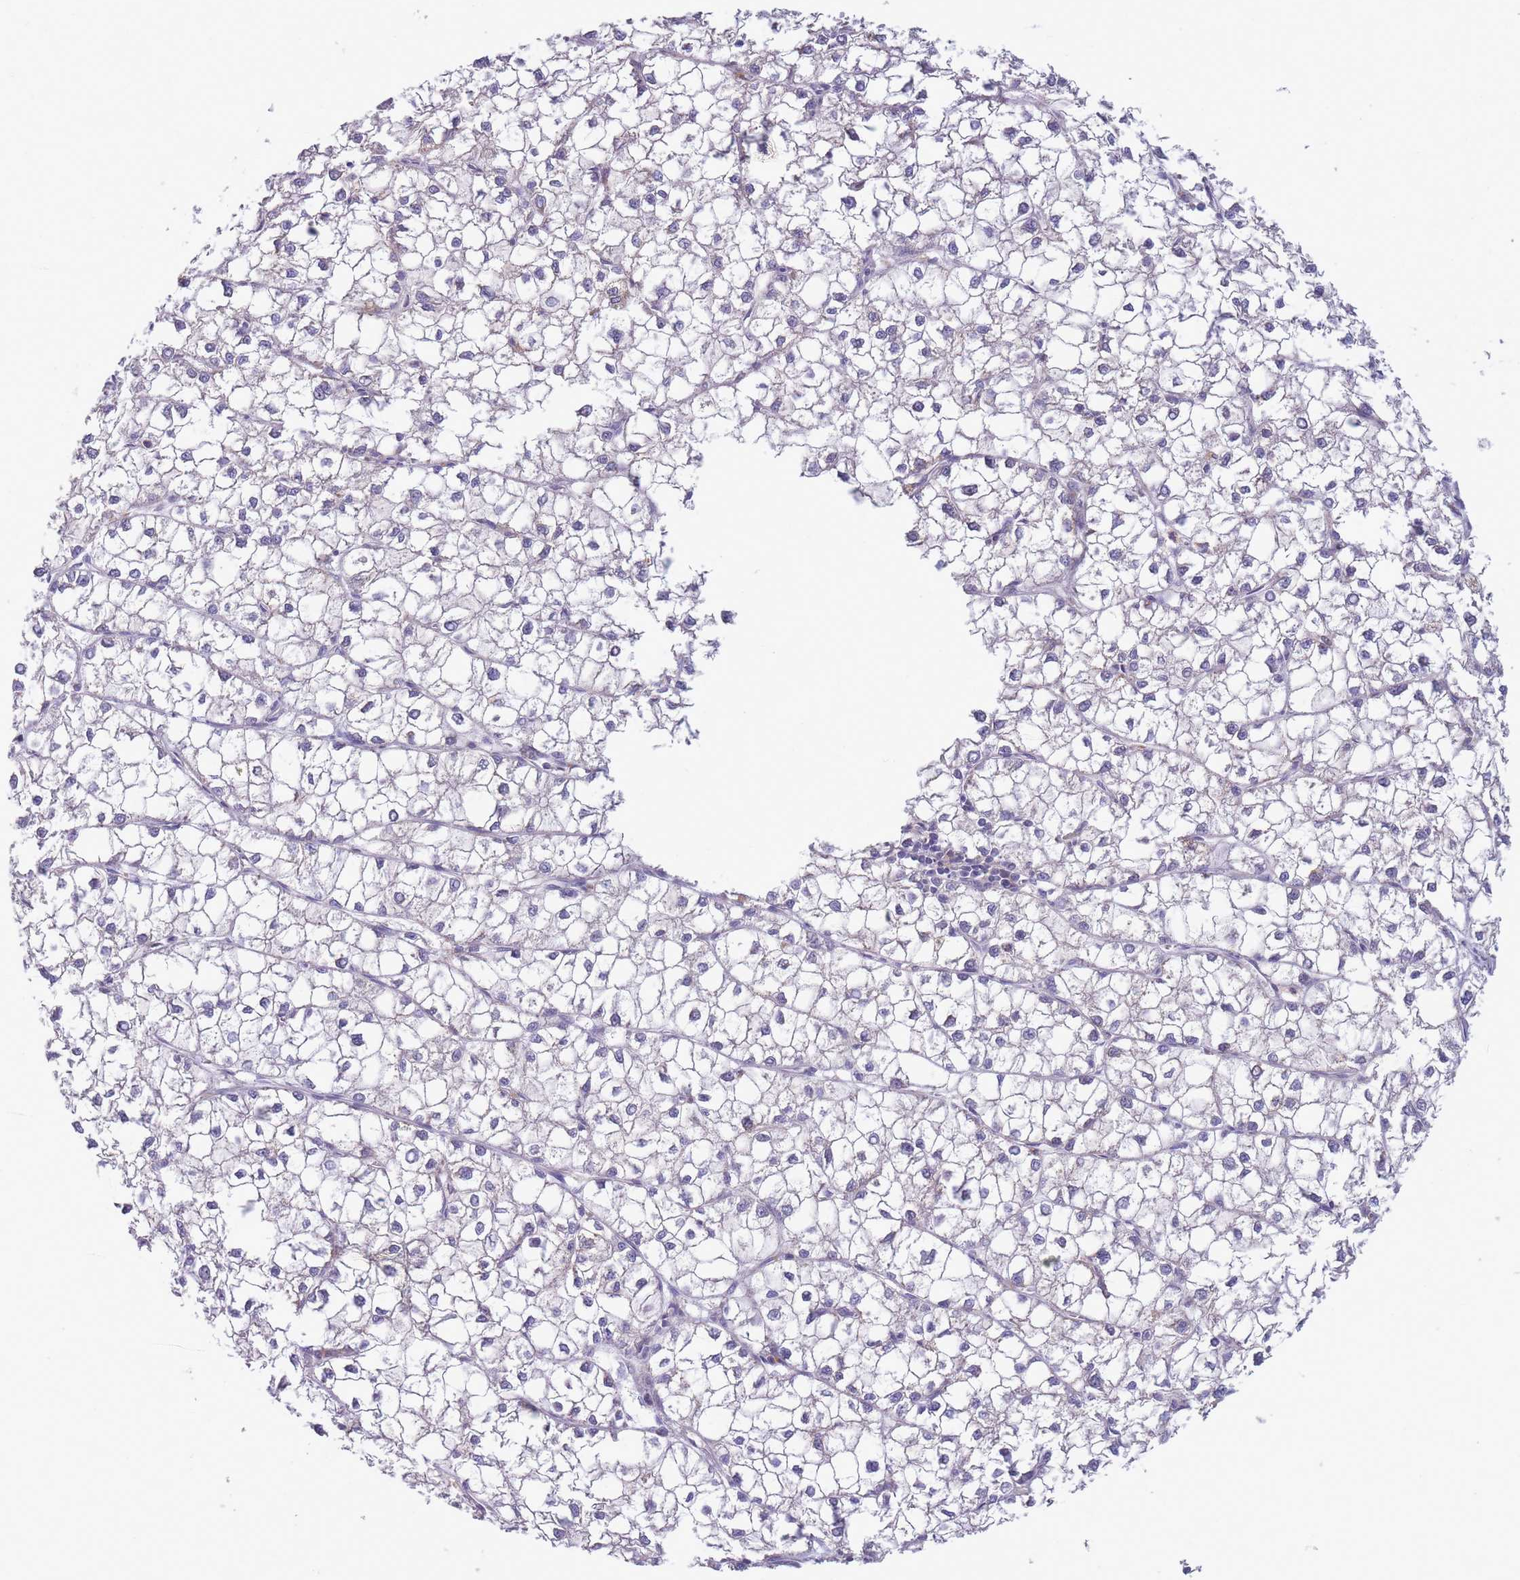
{"staining": {"intensity": "negative", "quantity": "none", "location": "none"}, "tissue": "liver cancer", "cell_type": "Tumor cells", "image_type": "cancer", "snomed": [{"axis": "morphology", "description": "Carcinoma, Hepatocellular, NOS"}, {"axis": "topography", "description": "Liver"}], "caption": "A histopathology image of human hepatocellular carcinoma (liver) is negative for staining in tumor cells.", "gene": "SLC25A42", "patient": {"sex": "female", "age": 43}}